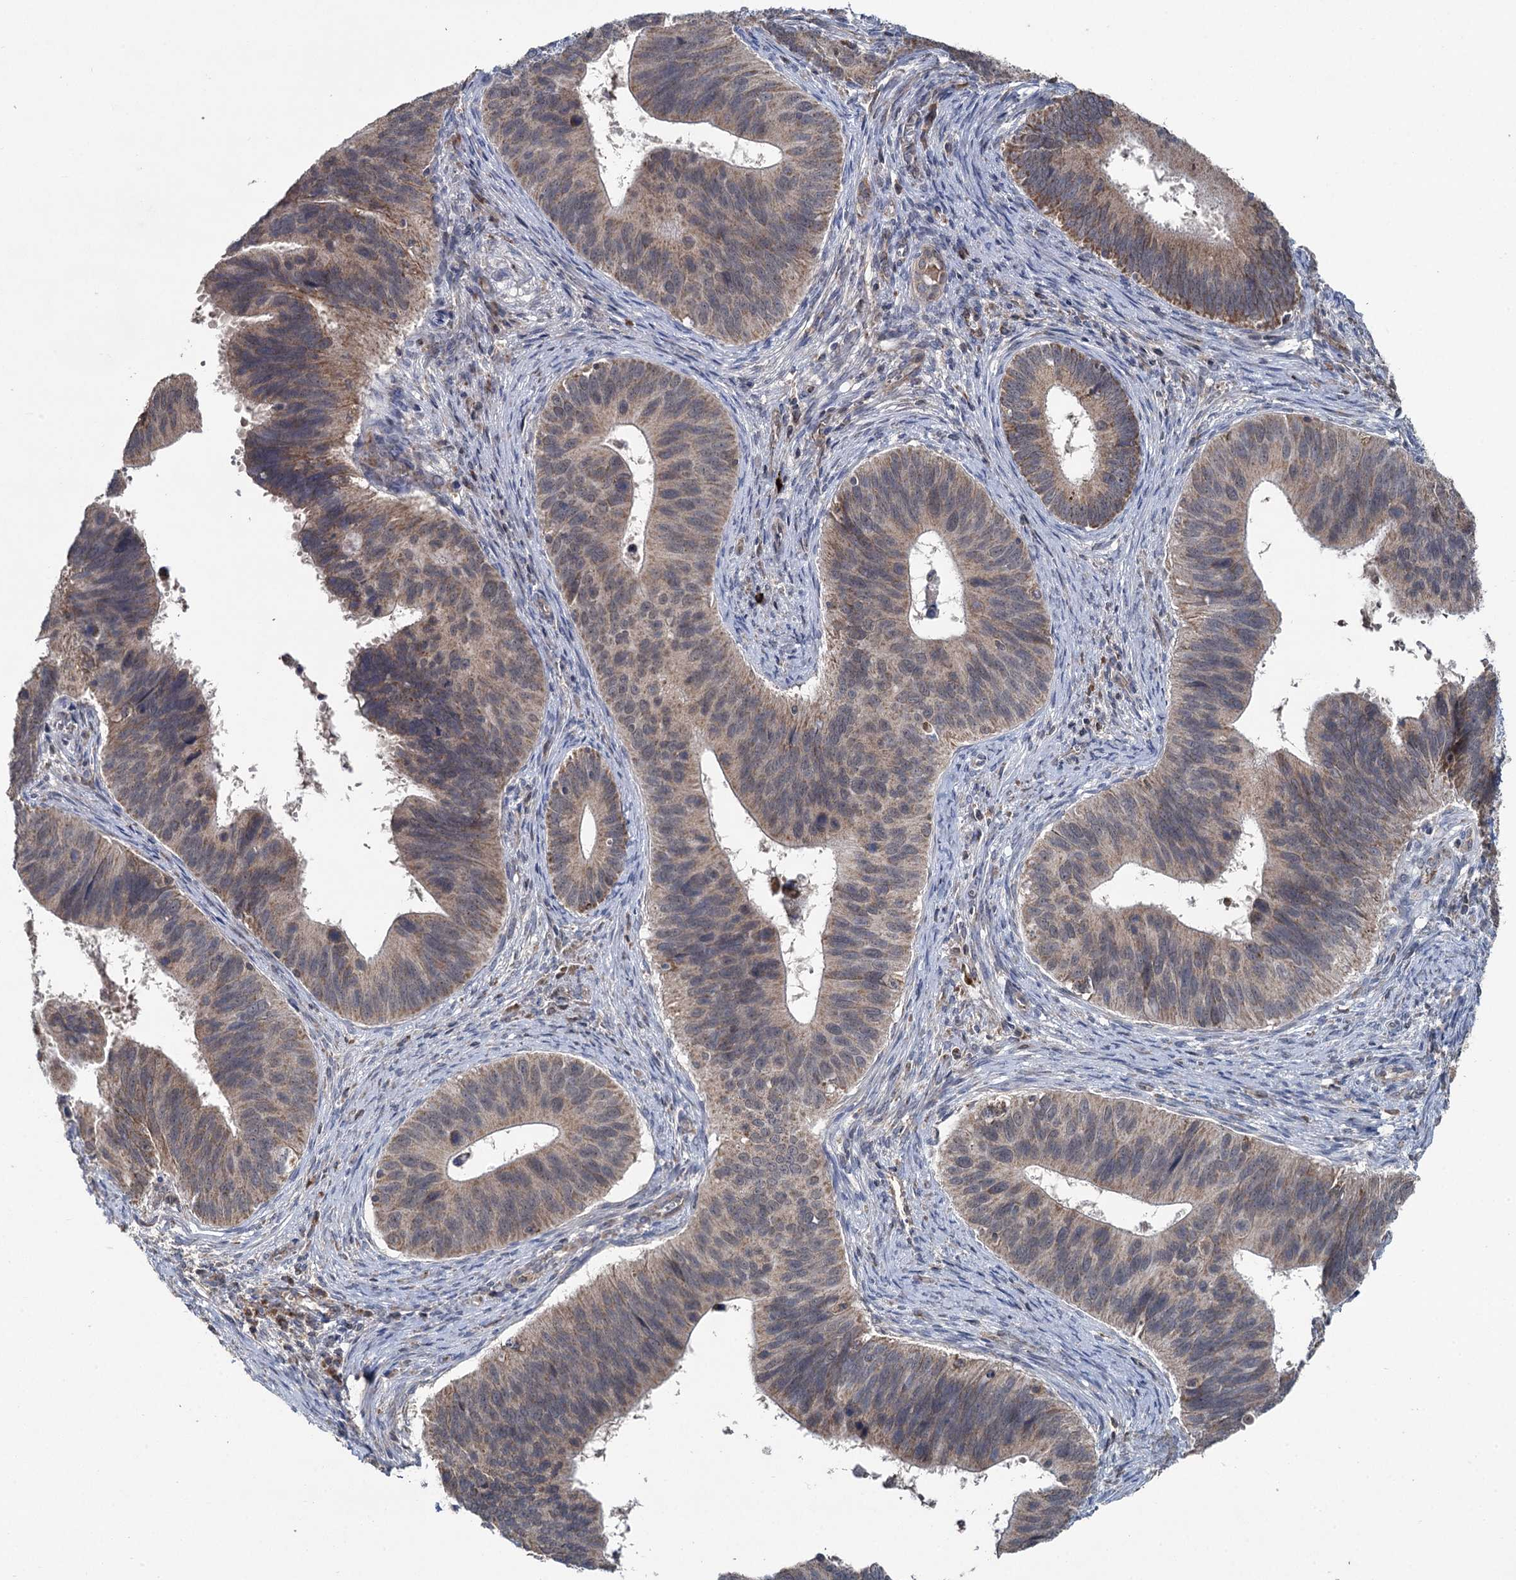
{"staining": {"intensity": "moderate", "quantity": ">75%", "location": "cytoplasmic/membranous"}, "tissue": "cervical cancer", "cell_type": "Tumor cells", "image_type": "cancer", "snomed": [{"axis": "morphology", "description": "Adenocarcinoma, NOS"}, {"axis": "topography", "description": "Cervix"}], "caption": "The image reveals a brown stain indicating the presence of a protein in the cytoplasmic/membranous of tumor cells in cervical adenocarcinoma. (brown staining indicates protein expression, while blue staining denotes nuclei).", "gene": "METTL4", "patient": {"sex": "female", "age": 42}}